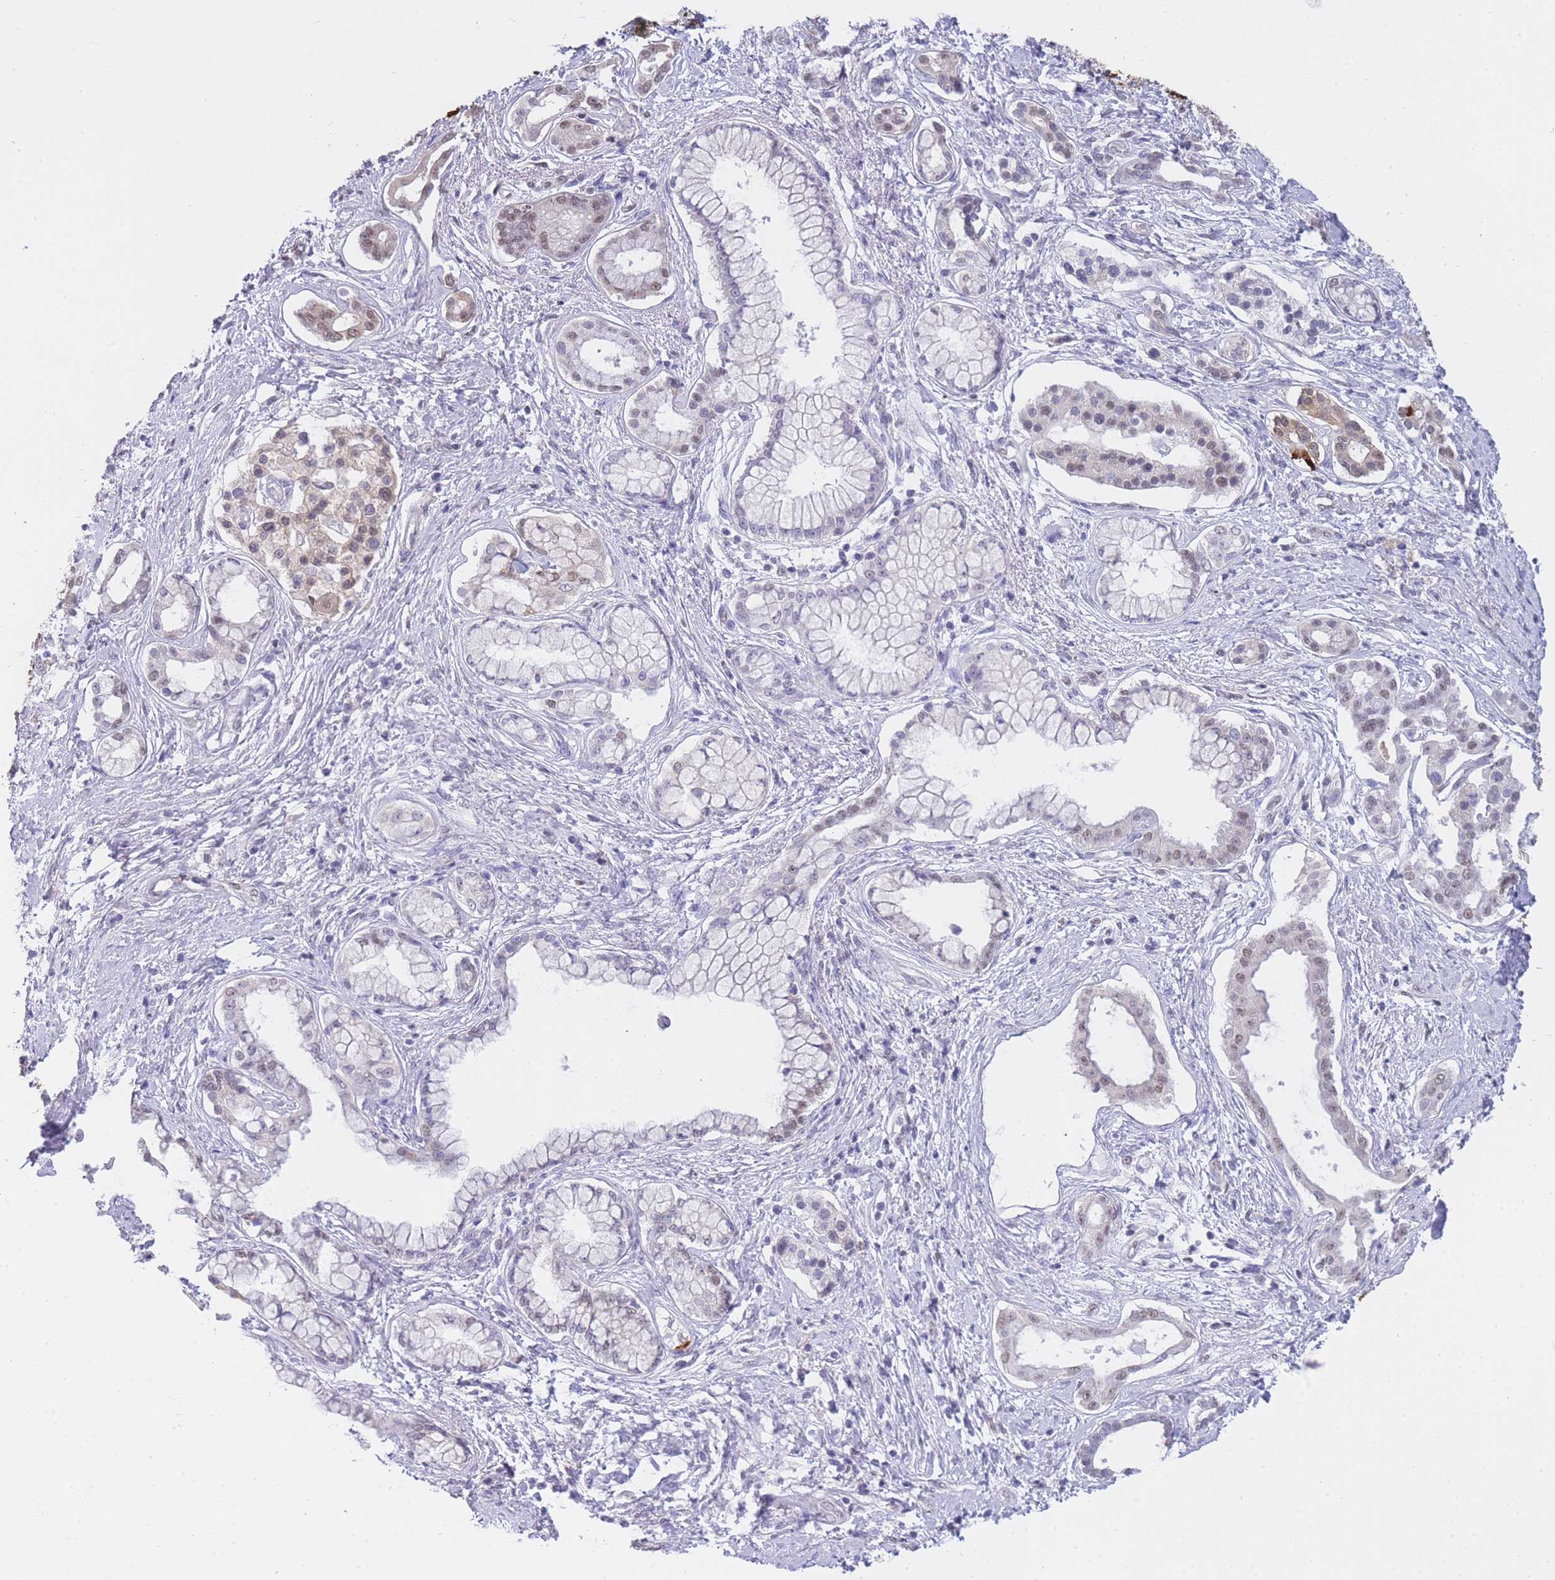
{"staining": {"intensity": "moderate", "quantity": "25%-75%", "location": "nuclear"}, "tissue": "pancreatic cancer", "cell_type": "Tumor cells", "image_type": "cancer", "snomed": [{"axis": "morphology", "description": "Adenocarcinoma, NOS"}, {"axis": "topography", "description": "Pancreas"}], "caption": "IHC photomicrograph of adenocarcinoma (pancreatic) stained for a protein (brown), which shows medium levels of moderate nuclear staining in about 25%-75% of tumor cells.", "gene": "FRAT2", "patient": {"sex": "male", "age": 70}}